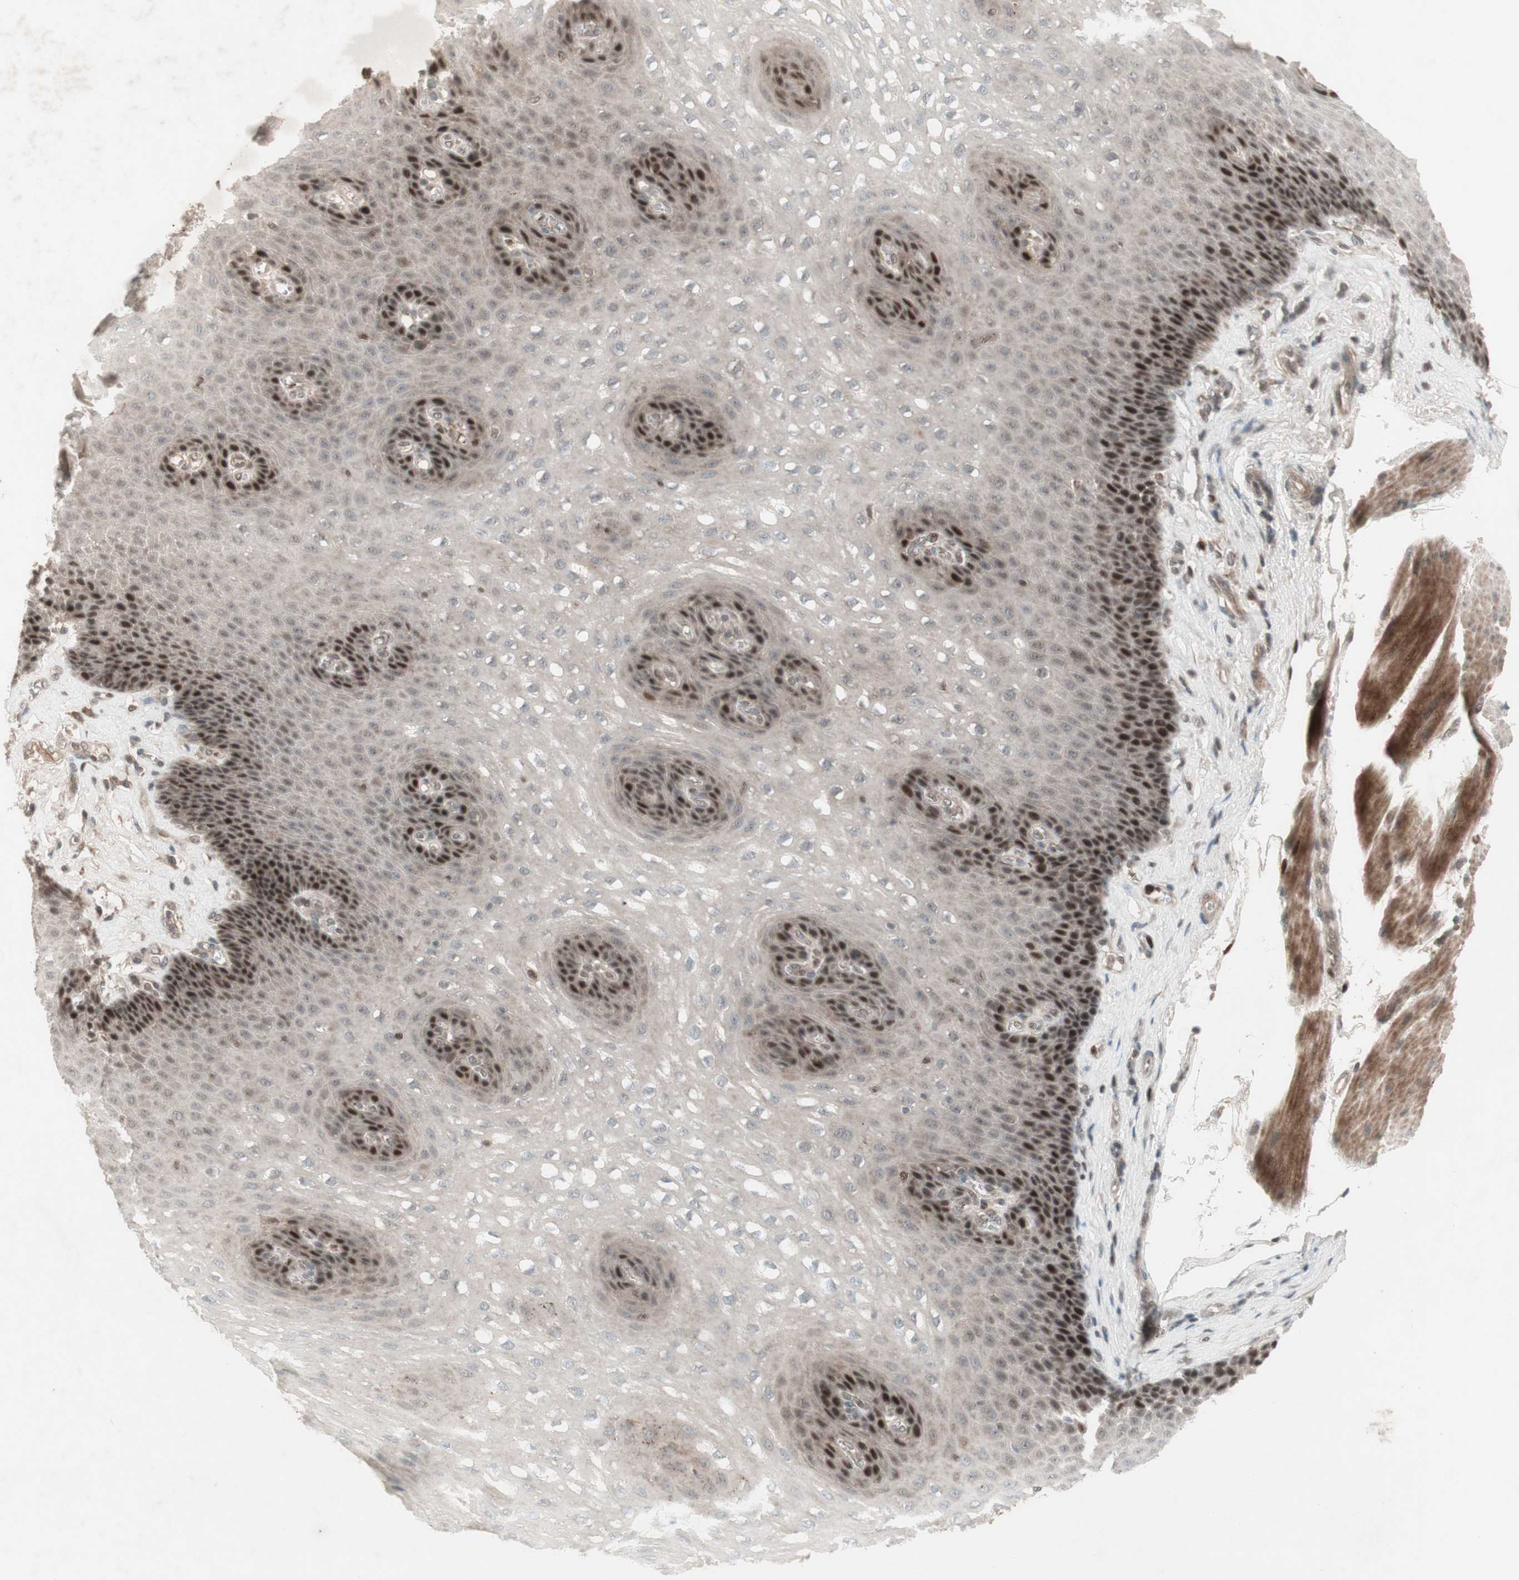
{"staining": {"intensity": "strong", "quantity": ">75%", "location": "cytoplasmic/membranous,nuclear"}, "tissue": "esophagus", "cell_type": "Squamous epithelial cells", "image_type": "normal", "snomed": [{"axis": "morphology", "description": "Normal tissue, NOS"}, {"axis": "topography", "description": "Esophagus"}], "caption": "Protein staining exhibits strong cytoplasmic/membranous,nuclear positivity in approximately >75% of squamous epithelial cells in unremarkable esophagus. The protein is shown in brown color, while the nuclei are stained blue.", "gene": "MSH6", "patient": {"sex": "female", "age": 72}}